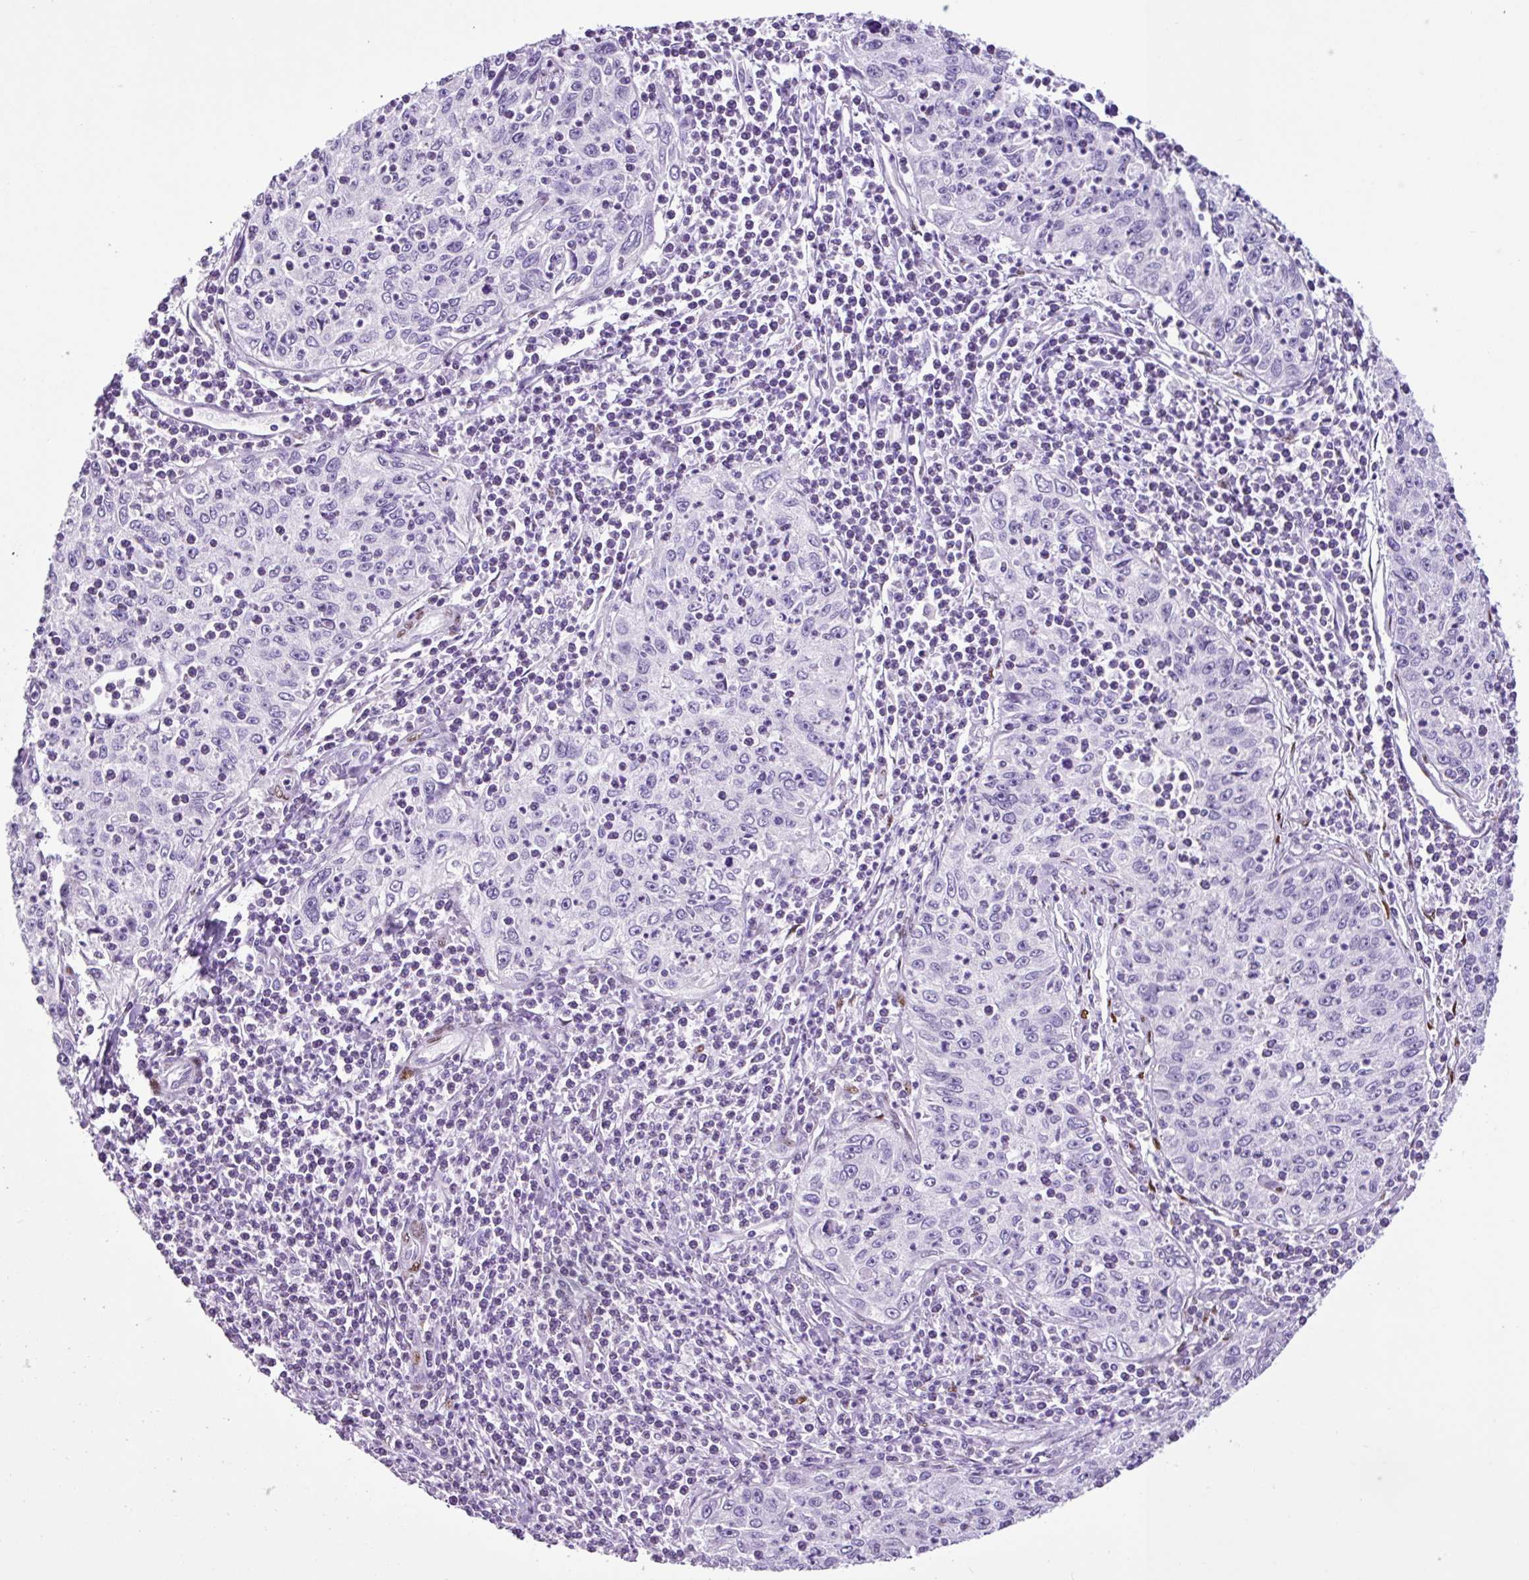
{"staining": {"intensity": "negative", "quantity": "none", "location": "none"}, "tissue": "cervical cancer", "cell_type": "Tumor cells", "image_type": "cancer", "snomed": [{"axis": "morphology", "description": "Squamous cell carcinoma, NOS"}, {"axis": "topography", "description": "Cervix"}], "caption": "An image of human cervical cancer is negative for staining in tumor cells.", "gene": "PGR", "patient": {"sex": "female", "age": 30}}